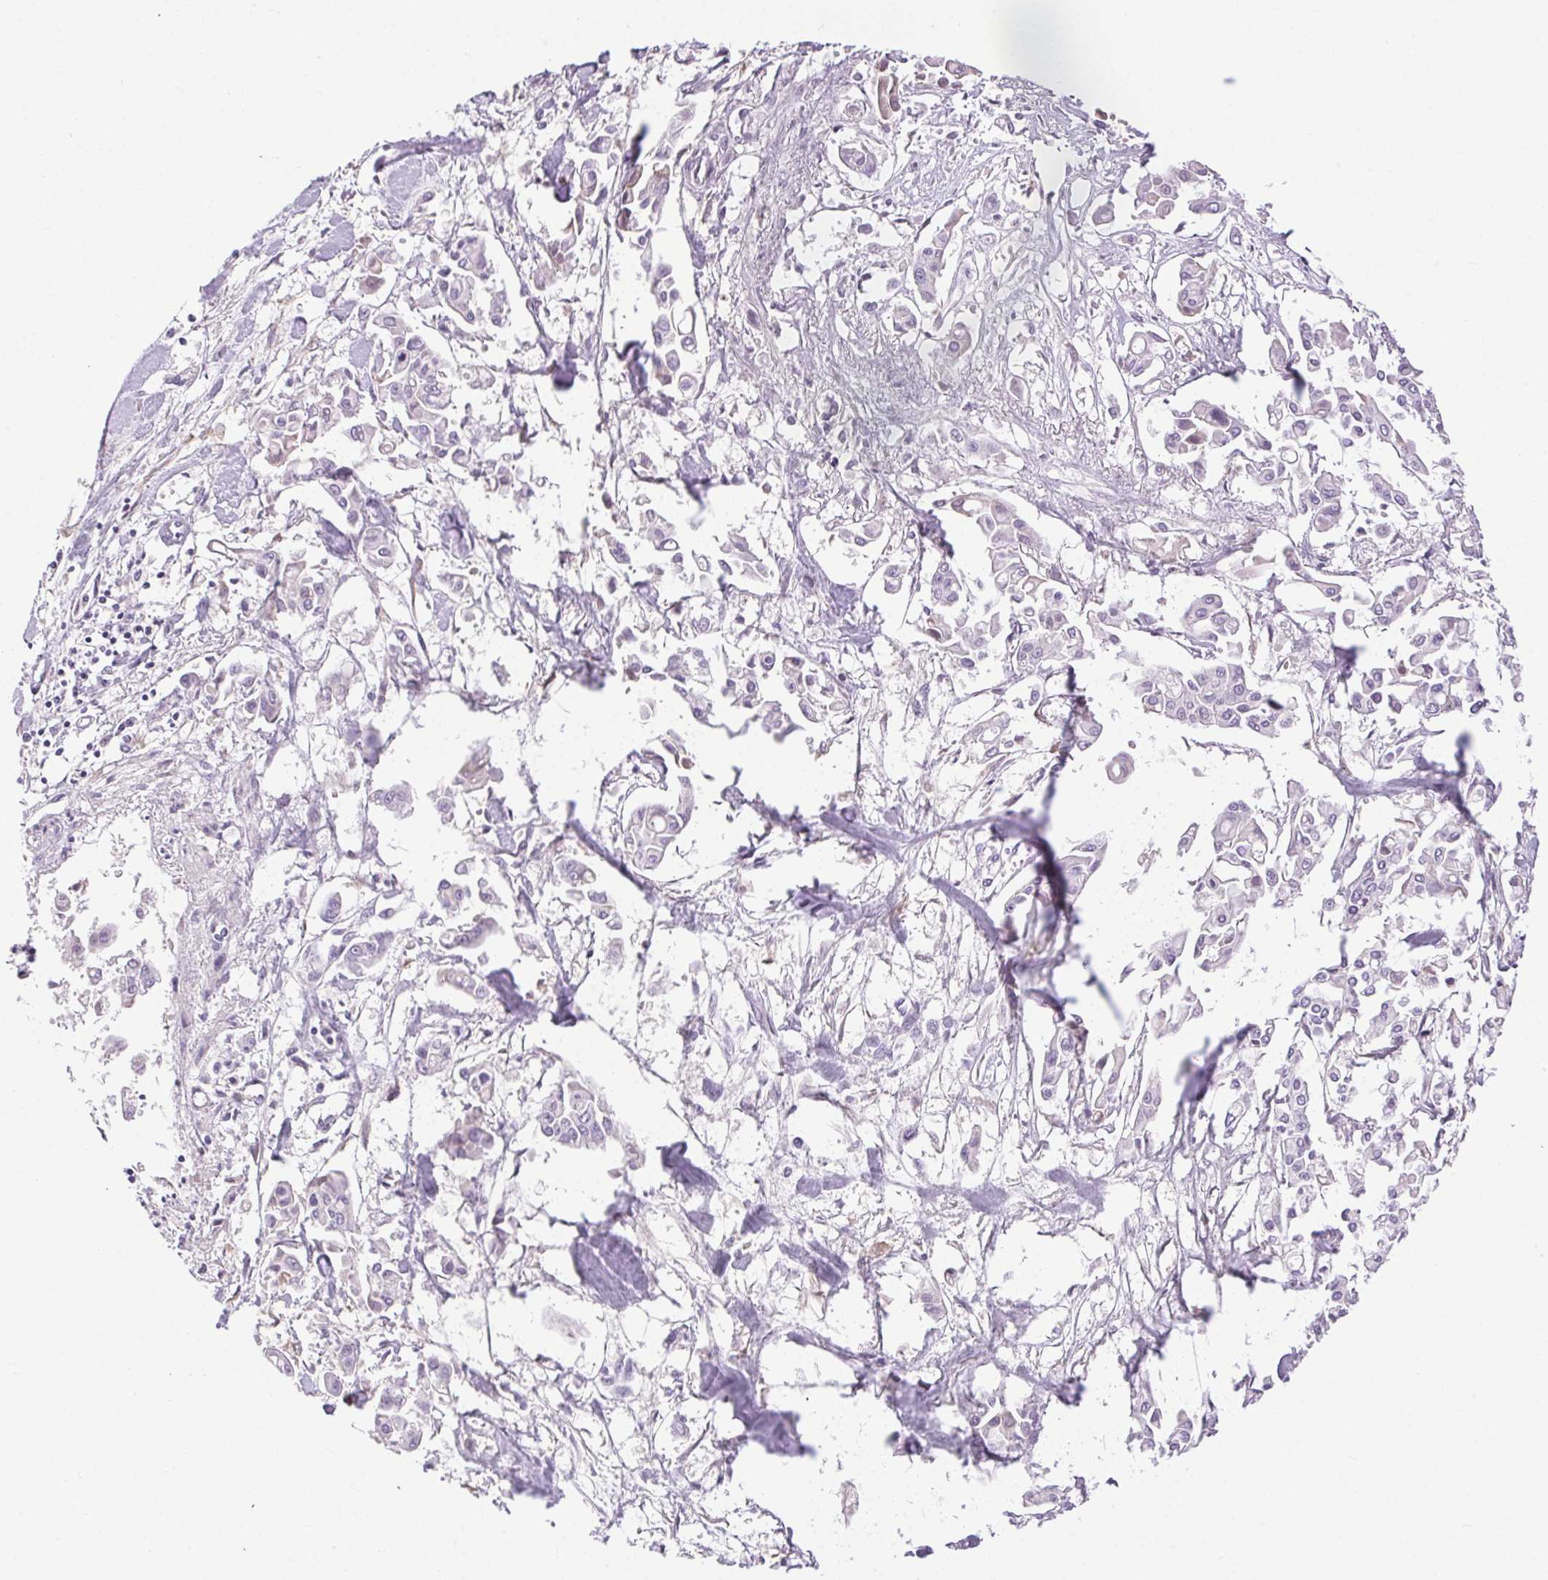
{"staining": {"intensity": "negative", "quantity": "none", "location": "none"}, "tissue": "pancreatic cancer", "cell_type": "Tumor cells", "image_type": "cancer", "snomed": [{"axis": "morphology", "description": "Adenocarcinoma, NOS"}, {"axis": "topography", "description": "Pancreas"}], "caption": "Micrograph shows no protein positivity in tumor cells of pancreatic cancer (adenocarcinoma) tissue. The staining was performed using DAB (3,3'-diaminobenzidine) to visualize the protein expression in brown, while the nuclei were stained in blue with hematoxylin (Magnification: 20x).", "gene": "SYT11", "patient": {"sex": "male", "age": 61}}